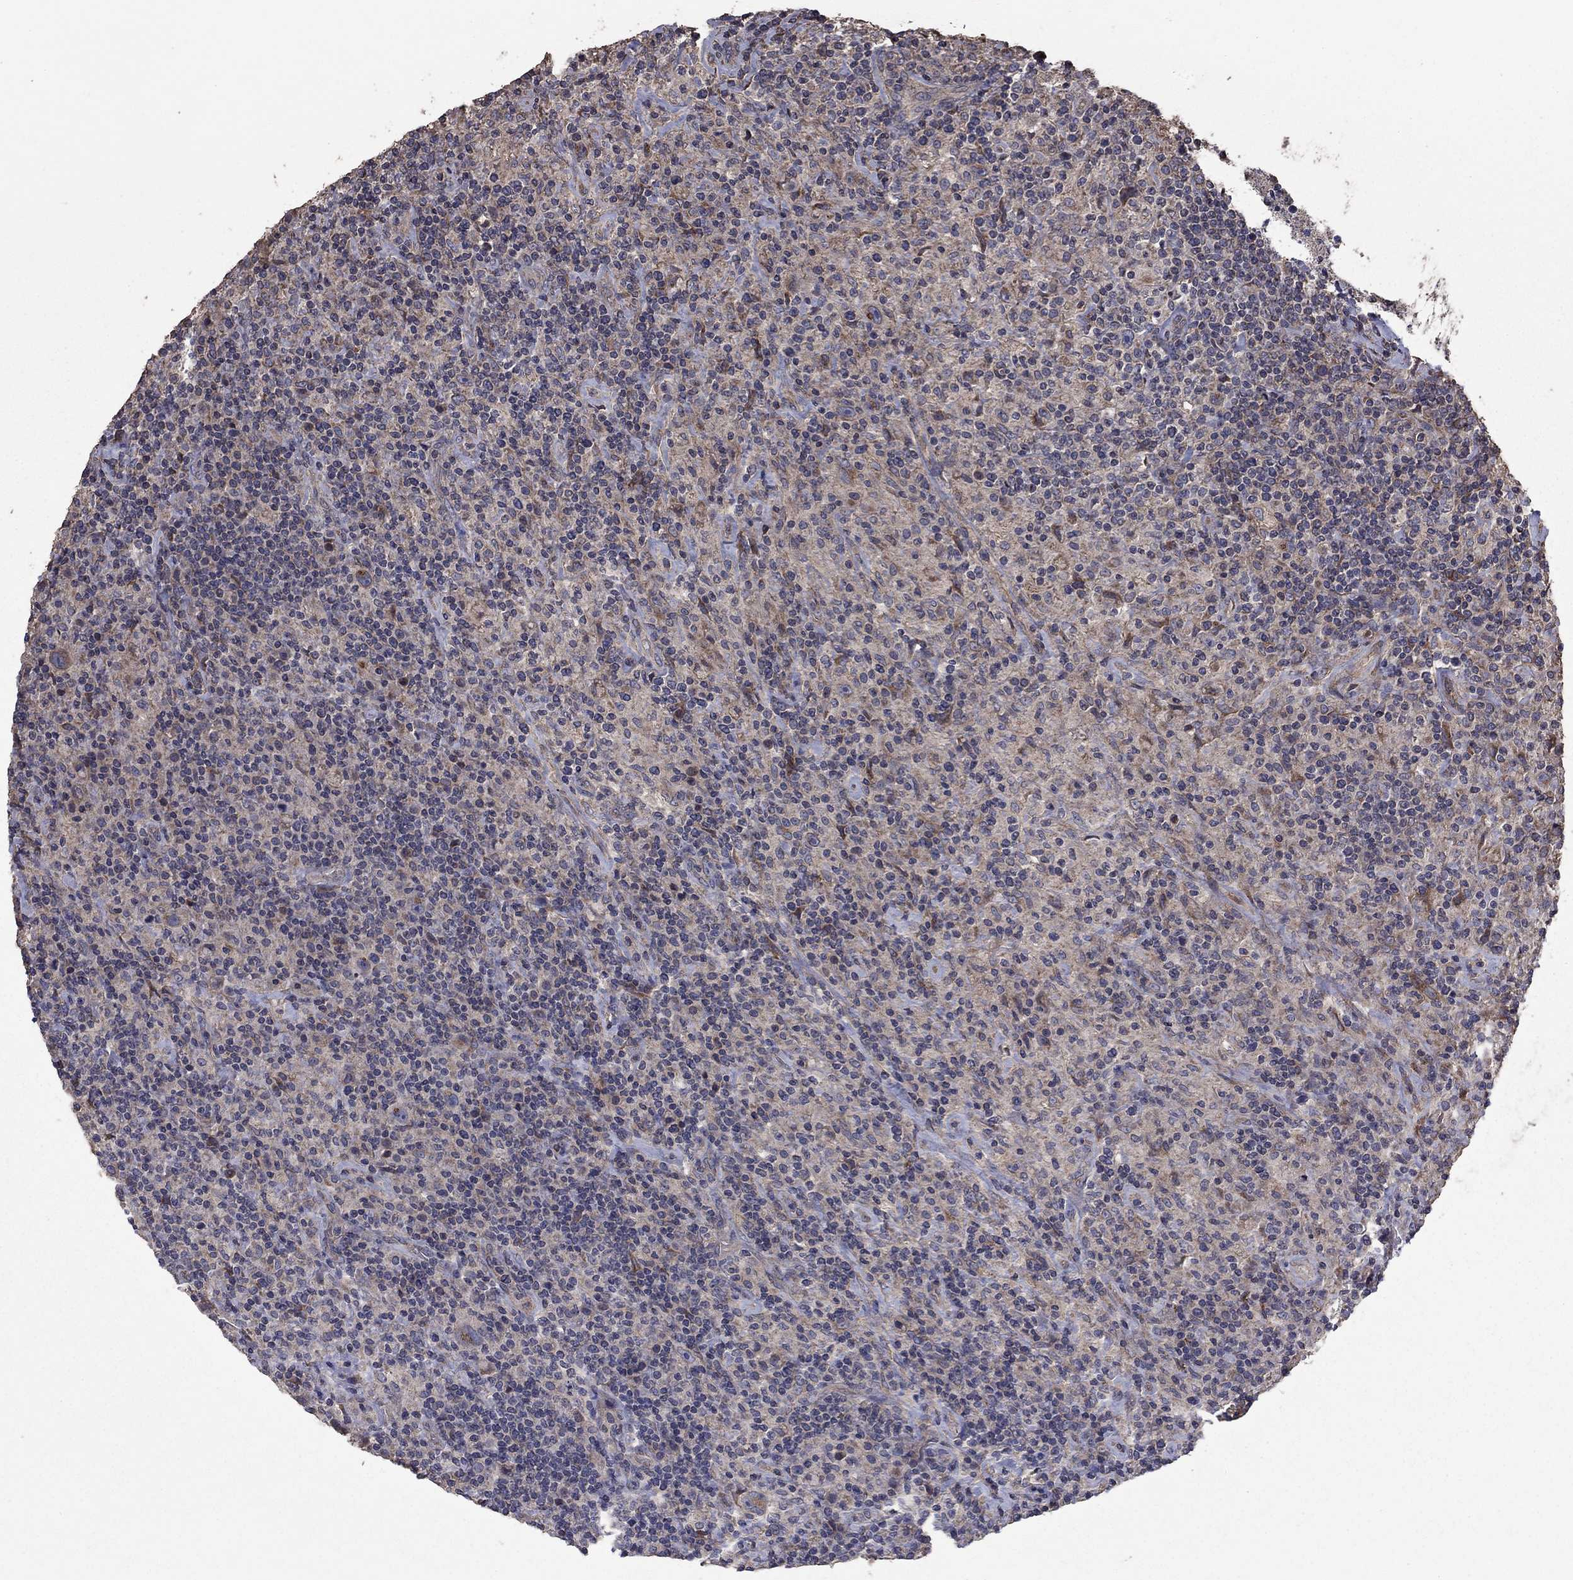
{"staining": {"intensity": "negative", "quantity": "none", "location": "none"}, "tissue": "lymphoma", "cell_type": "Tumor cells", "image_type": "cancer", "snomed": [{"axis": "morphology", "description": "Hodgkin's disease, NOS"}, {"axis": "topography", "description": "Lymph node"}], "caption": "Tumor cells are negative for brown protein staining in lymphoma. (DAB immunohistochemistry (IHC), high magnification).", "gene": "FLT4", "patient": {"sex": "male", "age": 70}}